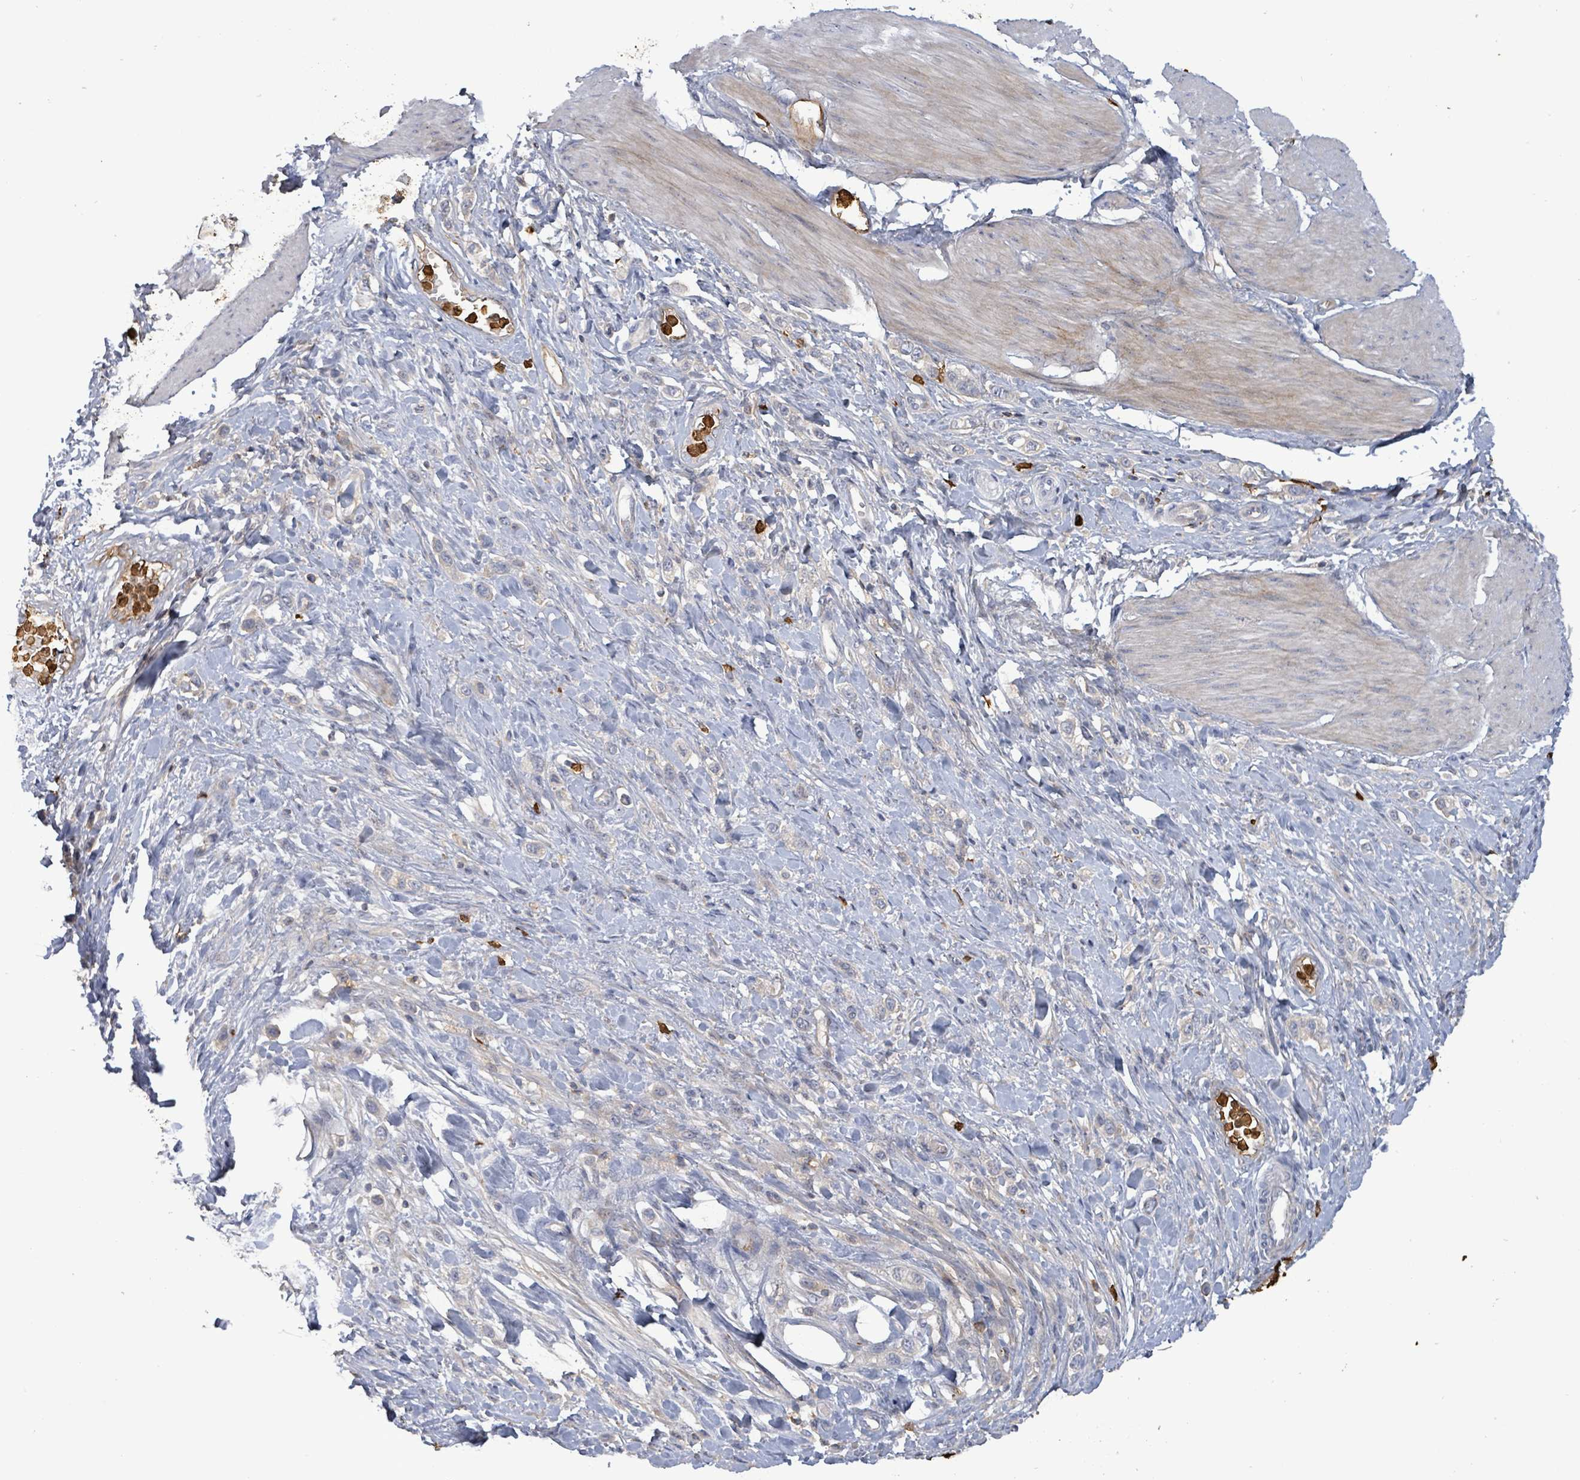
{"staining": {"intensity": "negative", "quantity": "none", "location": "none"}, "tissue": "stomach cancer", "cell_type": "Tumor cells", "image_type": "cancer", "snomed": [{"axis": "morphology", "description": "Adenocarcinoma, NOS"}, {"axis": "topography", "description": "Stomach"}], "caption": "This is an immunohistochemistry (IHC) micrograph of stomach adenocarcinoma. There is no staining in tumor cells.", "gene": "FAM210A", "patient": {"sex": "female", "age": 65}}